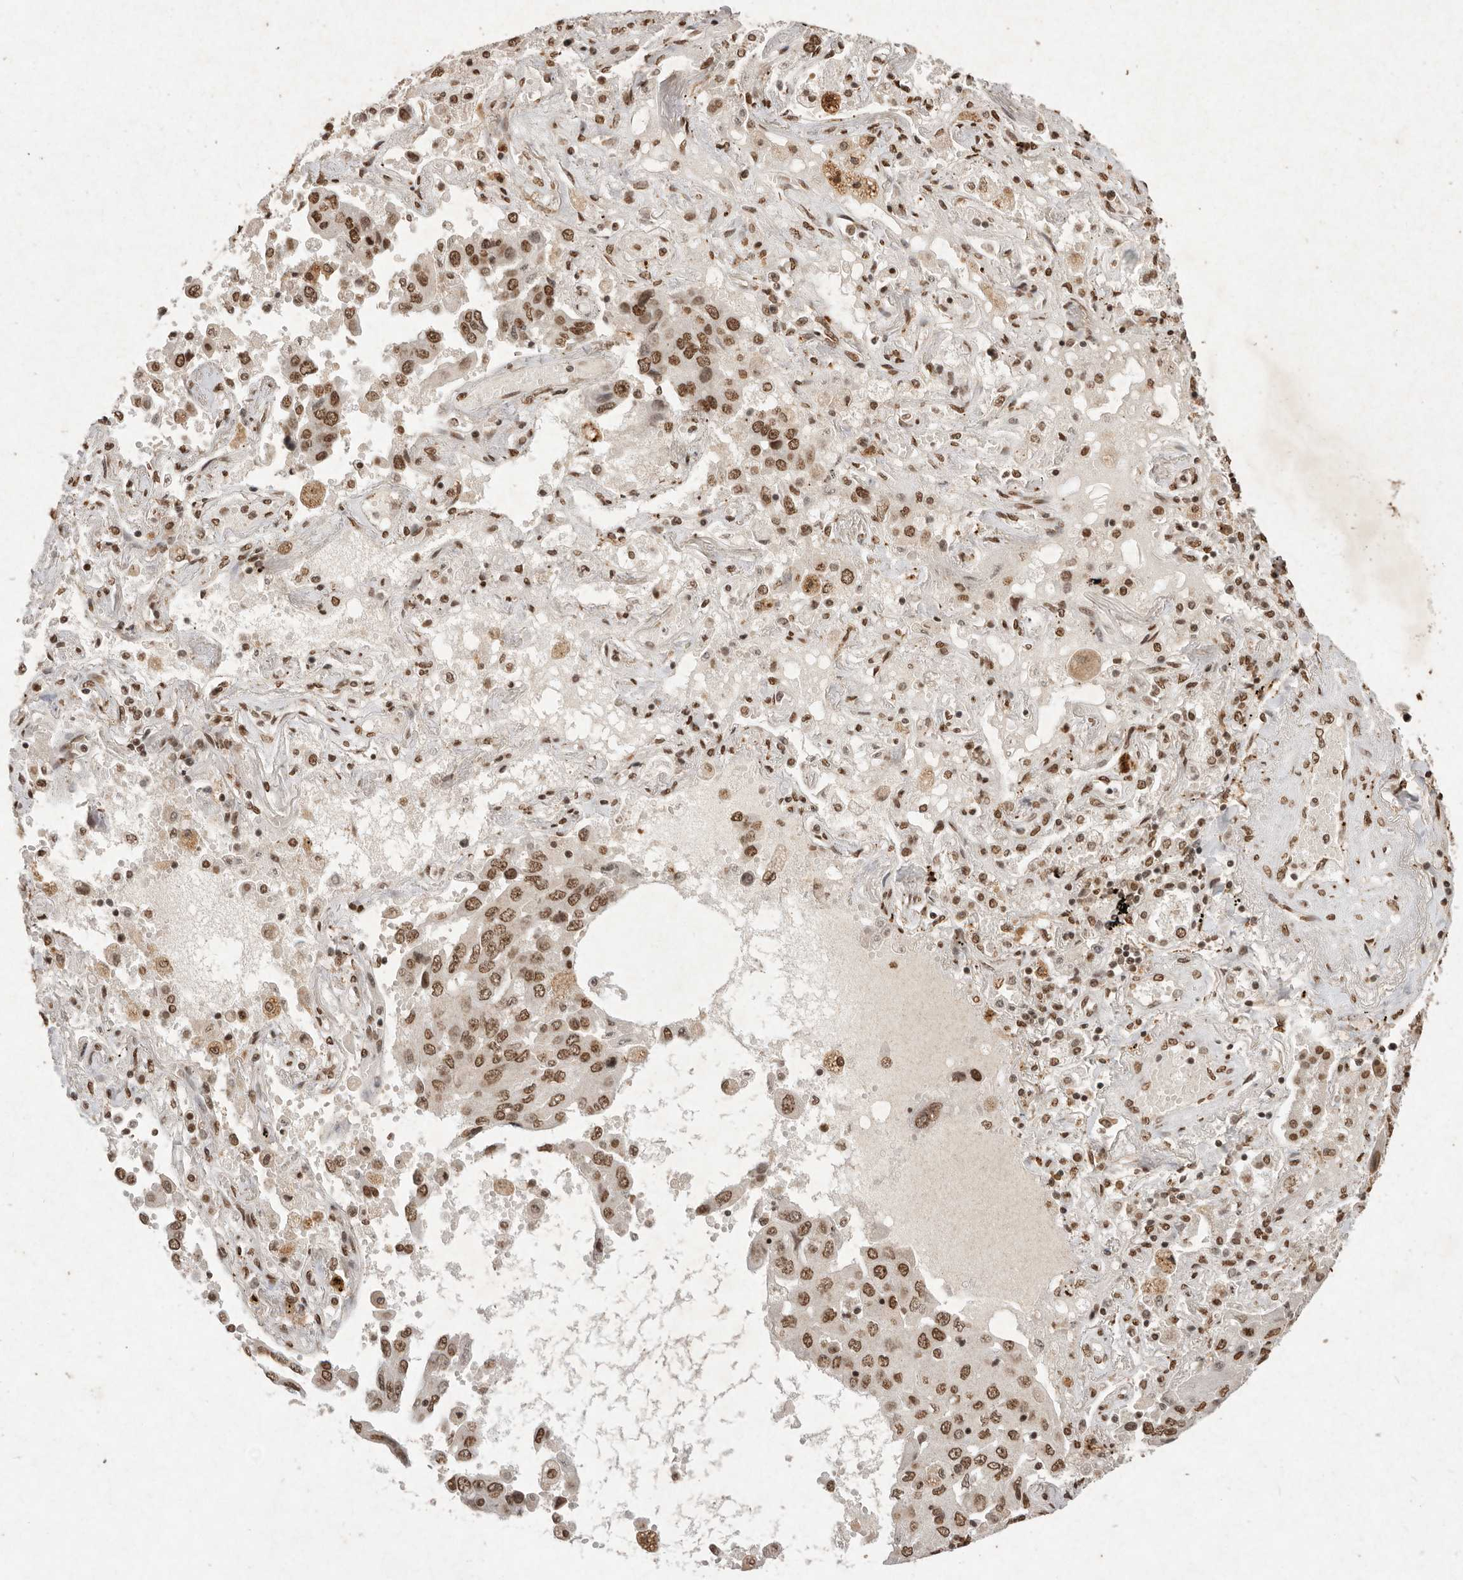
{"staining": {"intensity": "moderate", "quantity": ">75%", "location": "nuclear"}, "tissue": "lung cancer", "cell_type": "Tumor cells", "image_type": "cancer", "snomed": [{"axis": "morphology", "description": "Adenocarcinoma, NOS"}, {"axis": "topography", "description": "Lung"}], "caption": "Protein staining displays moderate nuclear expression in approximately >75% of tumor cells in adenocarcinoma (lung).", "gene": "NKX3-2", "patient": {"sex": "female", "age": 65}}